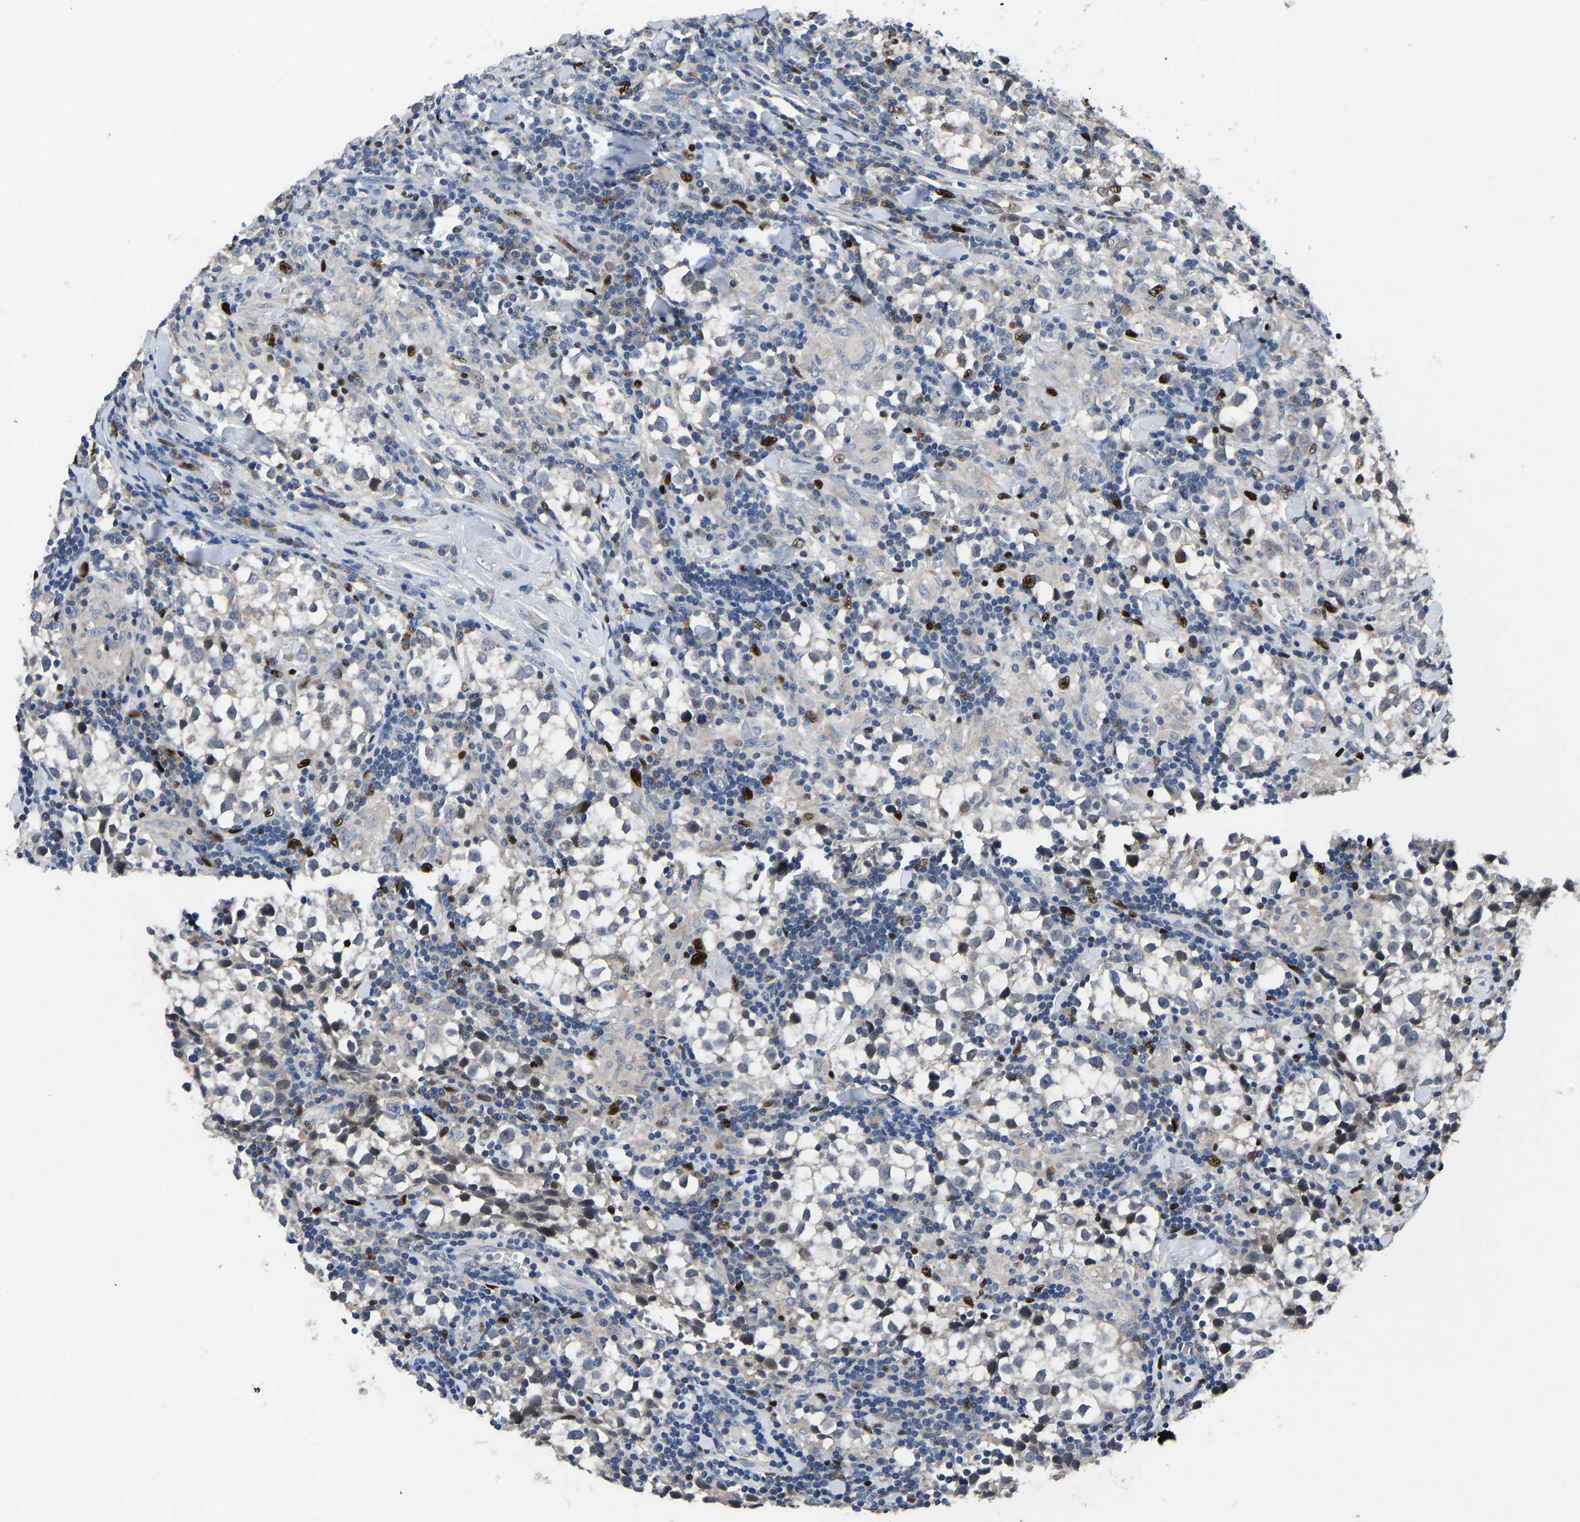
{"staining": {"intensity": "moderate", "quantity": "<25%", "location": "nuclear"}, "tissue": "testis cancer", "cell_type": "Tumor cells", "image_type": "cancer", "snomed": [{"axis": "morphology", "description": "Seminoma, NOS"}, {"axis": "morphology", "description": "Carcinoma, Embryonal, NOS"}, {"axis": "topography", "description": "Testis"}], "caption": "DAB immunohistochemical staining of testis embryonal carcinoma shows moderate nuclear protein positivity in approximately <25% of tumor cells. Immunohistochemistry stains the protein in brown and the nuclei are stained blue.", "gene": "EGR1", "patient": {"sex": "male", "age": 36}}